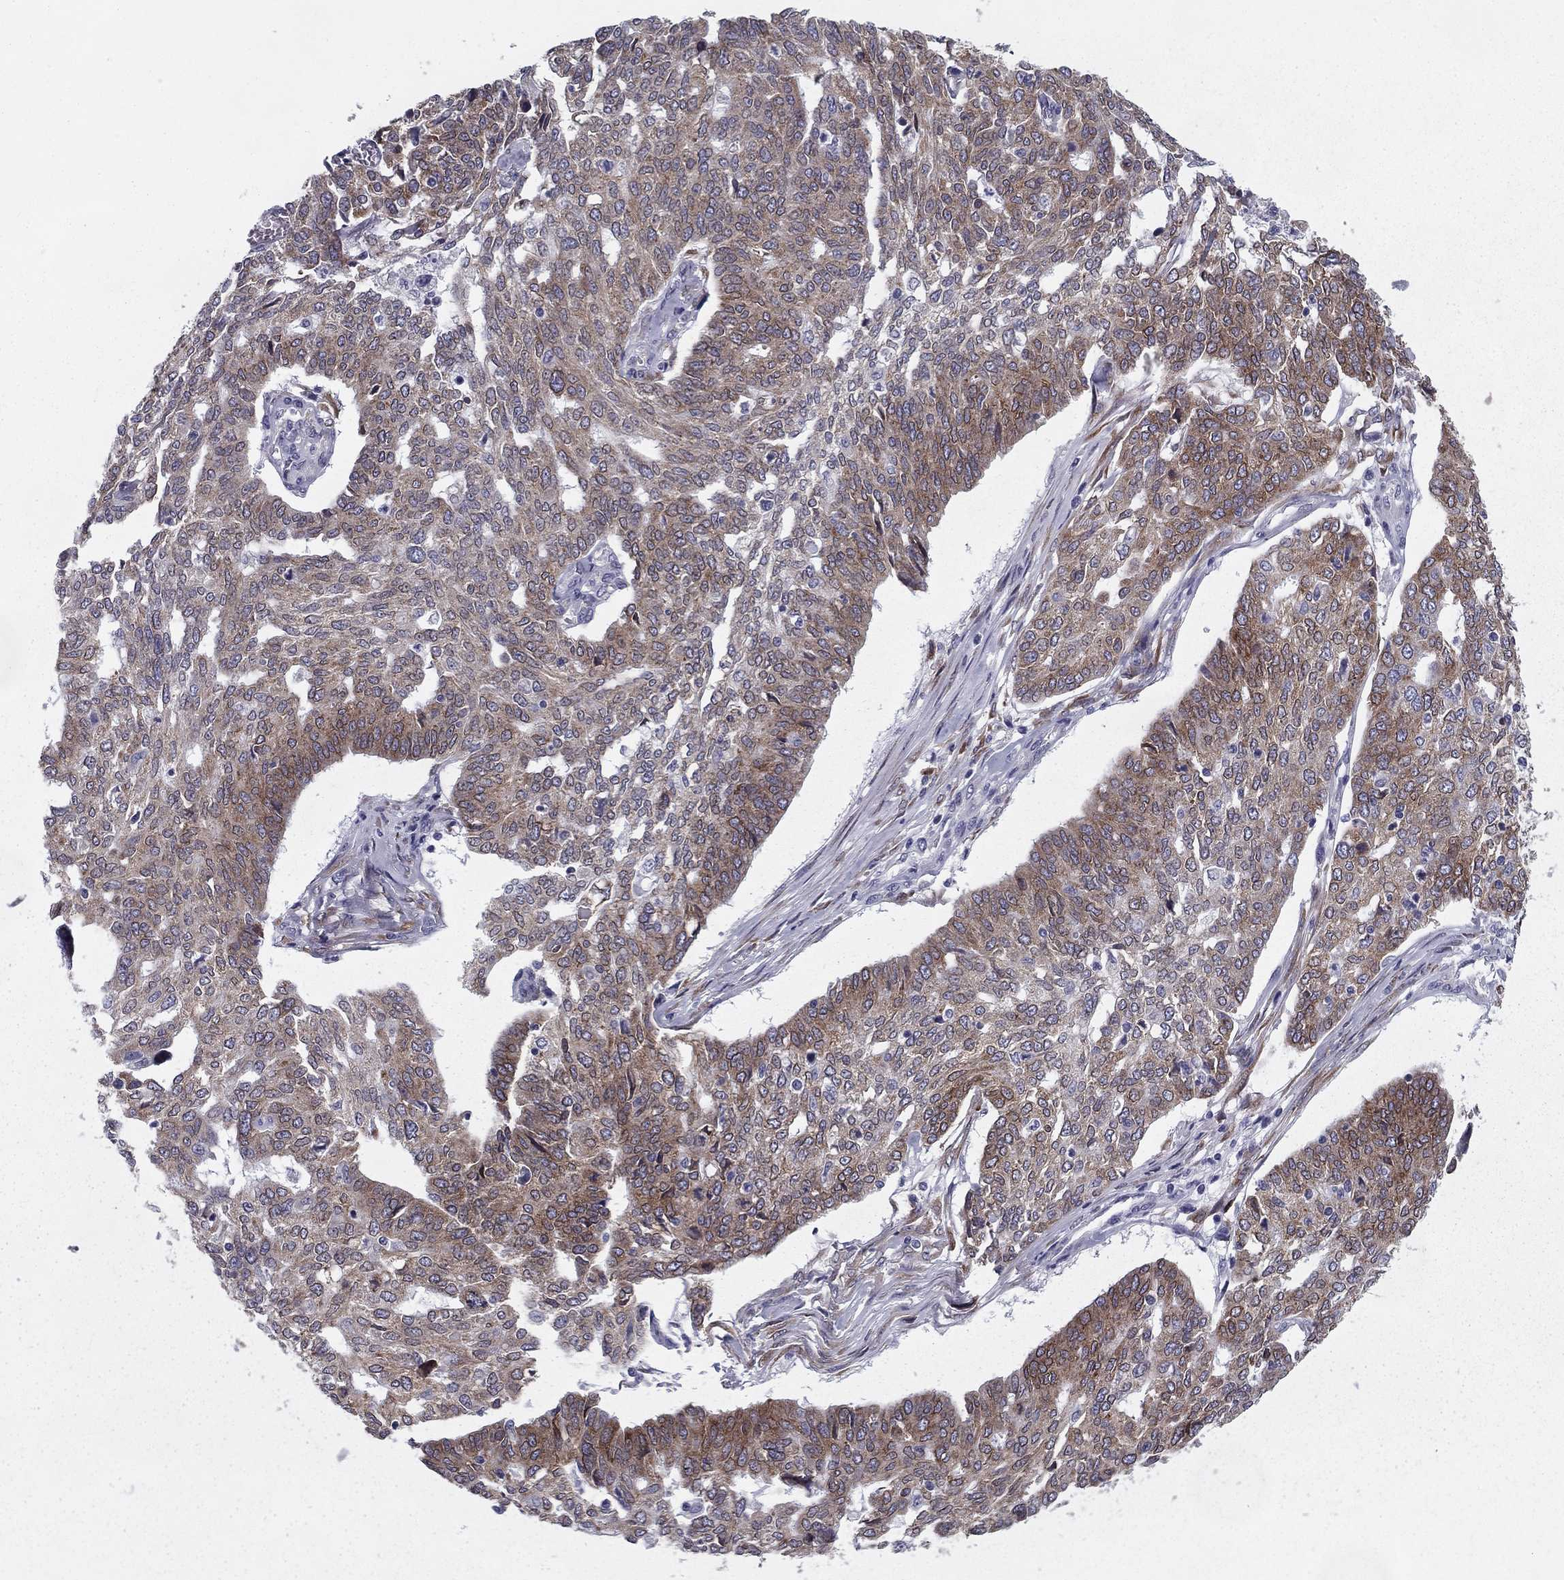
{"staining": {"intensity": "moderate", "quantity": ">75%", "location": "cytoplasmic/membranous"}, "tissue": "ovarian cancer", "cell_type": "Tumor cells", "image_type": "cancer", "snomed": [{"axis": "morphology", "description": "Cystadenocarcinoma, serous, NOS"}, {"axis": "topography", "description": "Ovary"}], "caption": "Immunohistochemical staining of human ovarian serous cystadenocarcinoma reveals moderate cytoplasmic/membranous protein expression in approximately >75% of tumor cells.", "gene": "TMED3", "patient": {"sex": "female", "age": 67}}